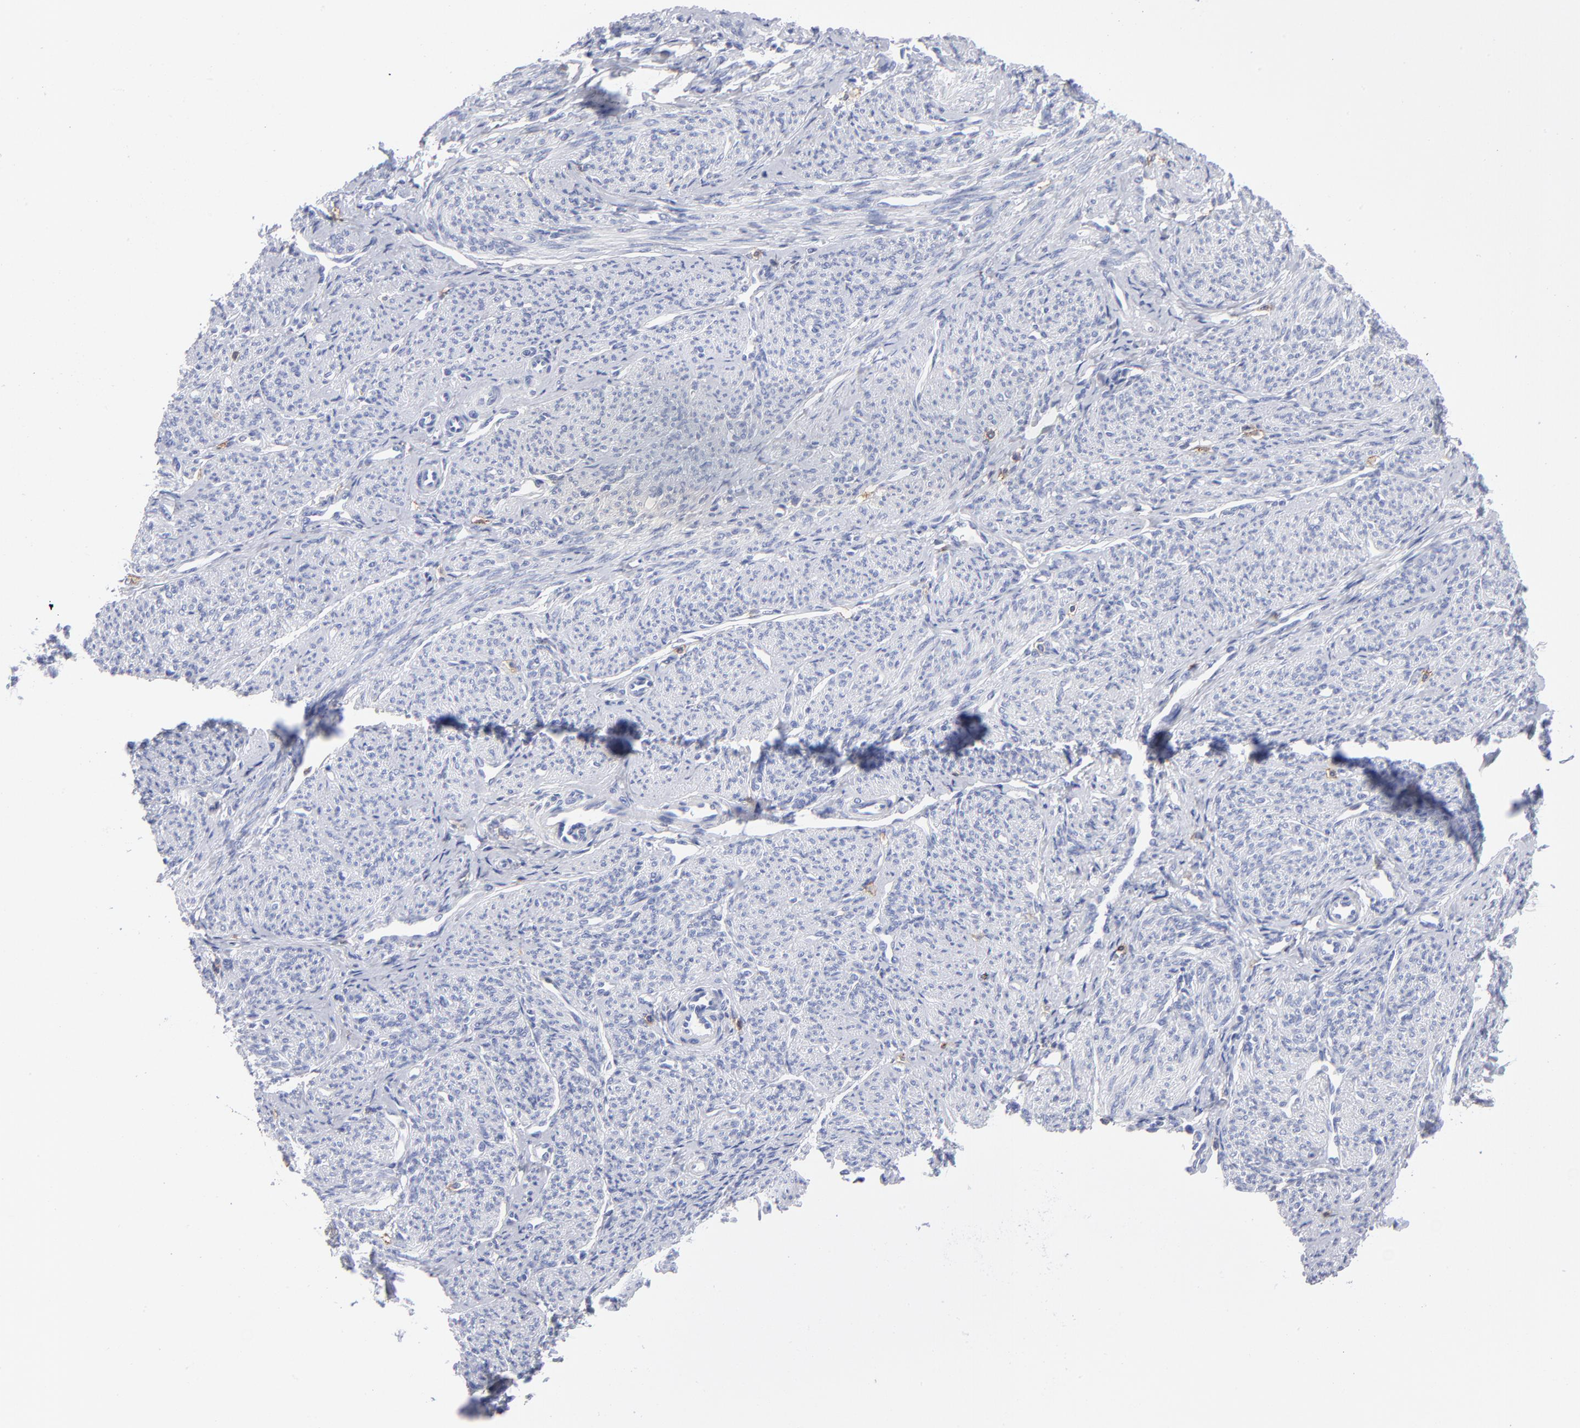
{"staining": {"intensity": "negative", "quantity": "none", "location": "none"}, "tissue": "smooth muscle", "cell_type": "Smooth muscle cells", "image_type": "normal", "snomed": [{"axis": "morphology", "description": "Normal tissue, NOS"}, {"axis": "topography", "description": "Smooth muscle"}], "caption": "The image exhibits no significant positivity in smooth muscle cells of smooth muscle.", "gene": "LAT2", "patient": {"sex": "female", "age": 65}}